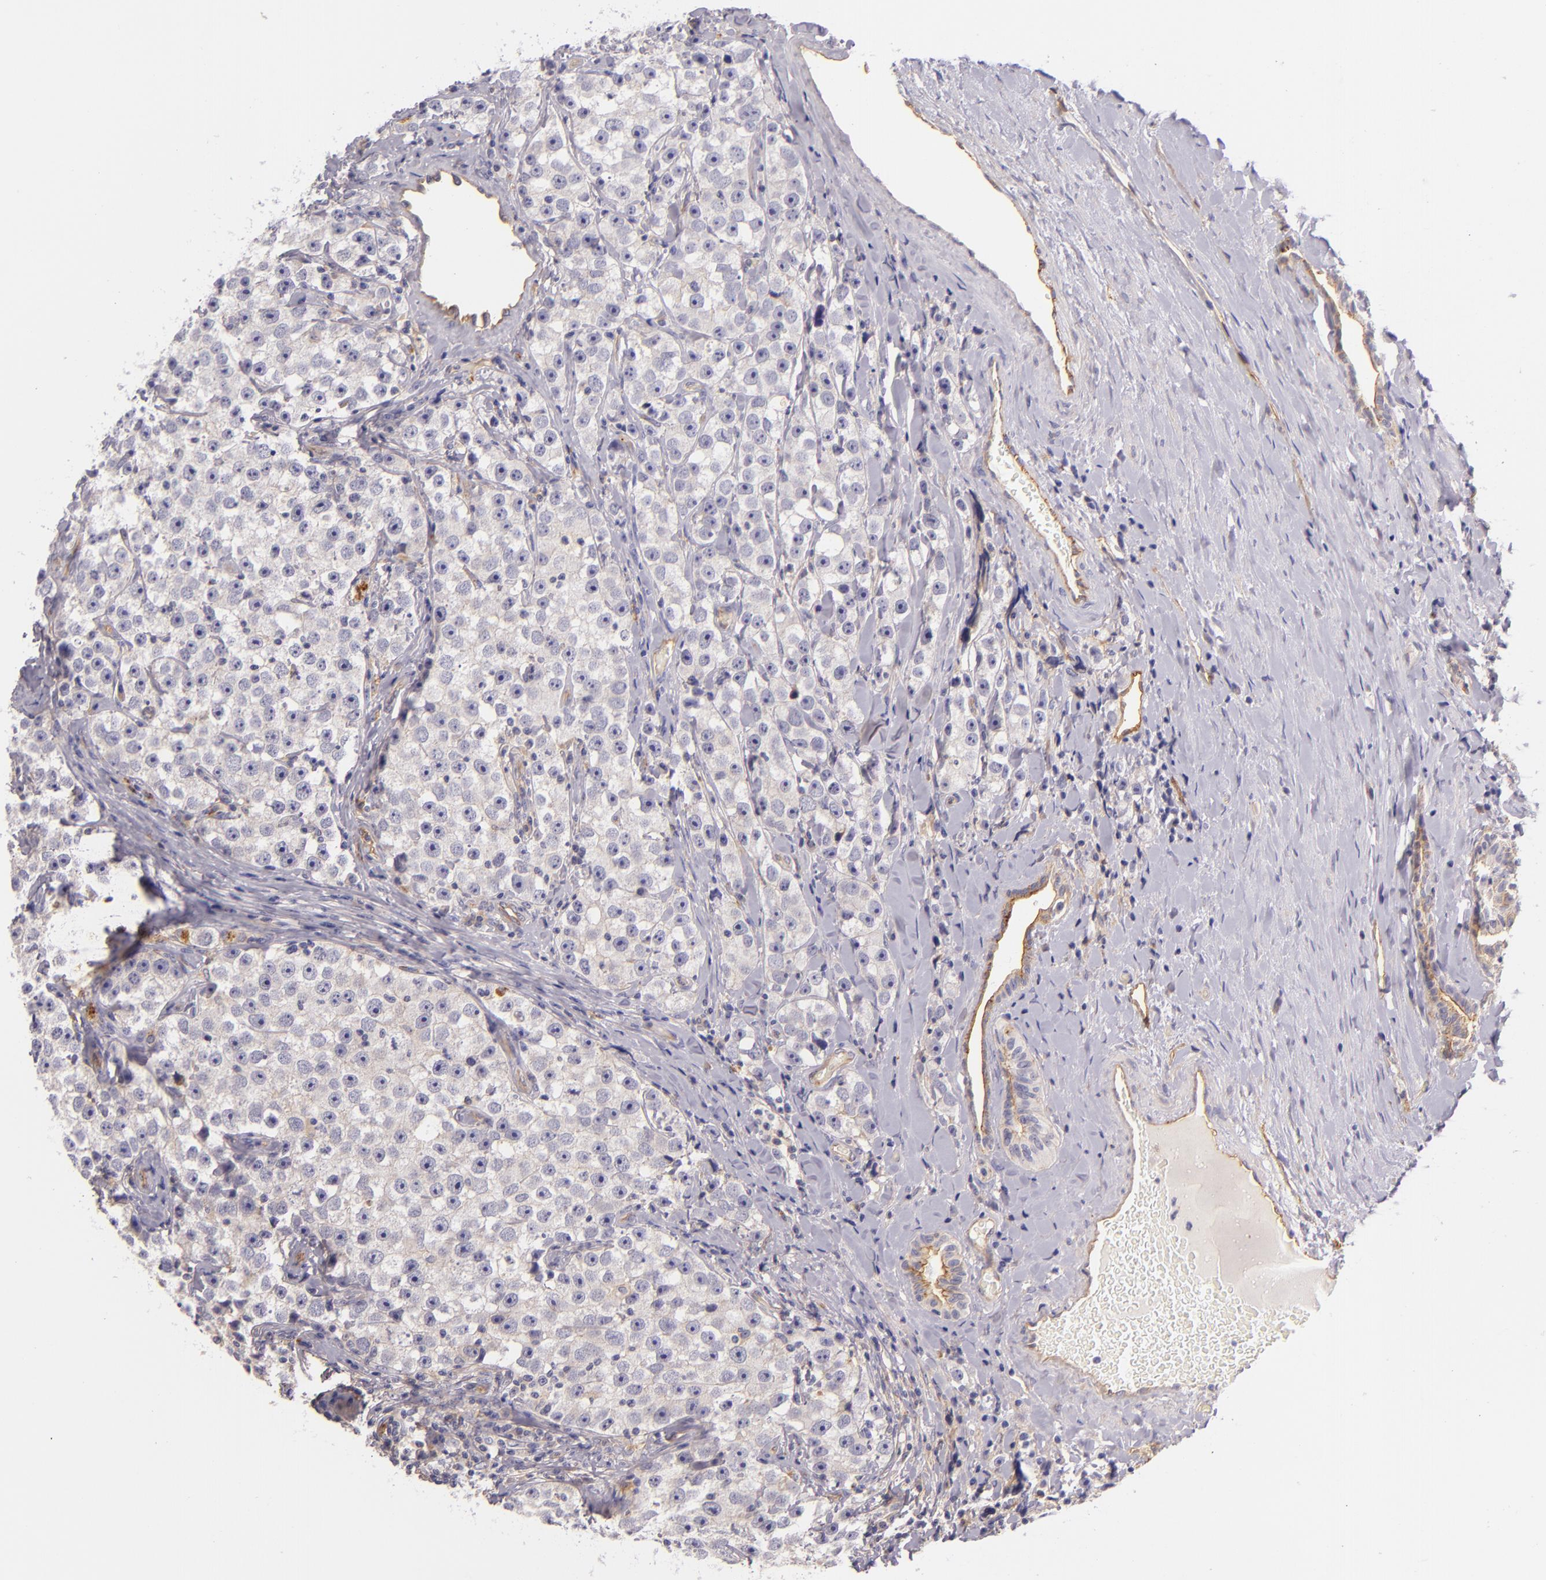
{"staining": {"intensity": "negative", "quantity": "none", "location": "none"}, "tissue": "testis cancer", "cell_type": "Tumor cells", "image_type": "cancer", "snomed": [{"axis": "morphology", "description": "Seminoma, NOS"}, {"axis": "topography", "description": "Testis"}], "caption": "Immunohistochemistry (IHC) of testis cancer (seminoma) displays no positivity in tumor cells.", "gene": "CTSF", "patient": {"sex": "male", "age": 32}}